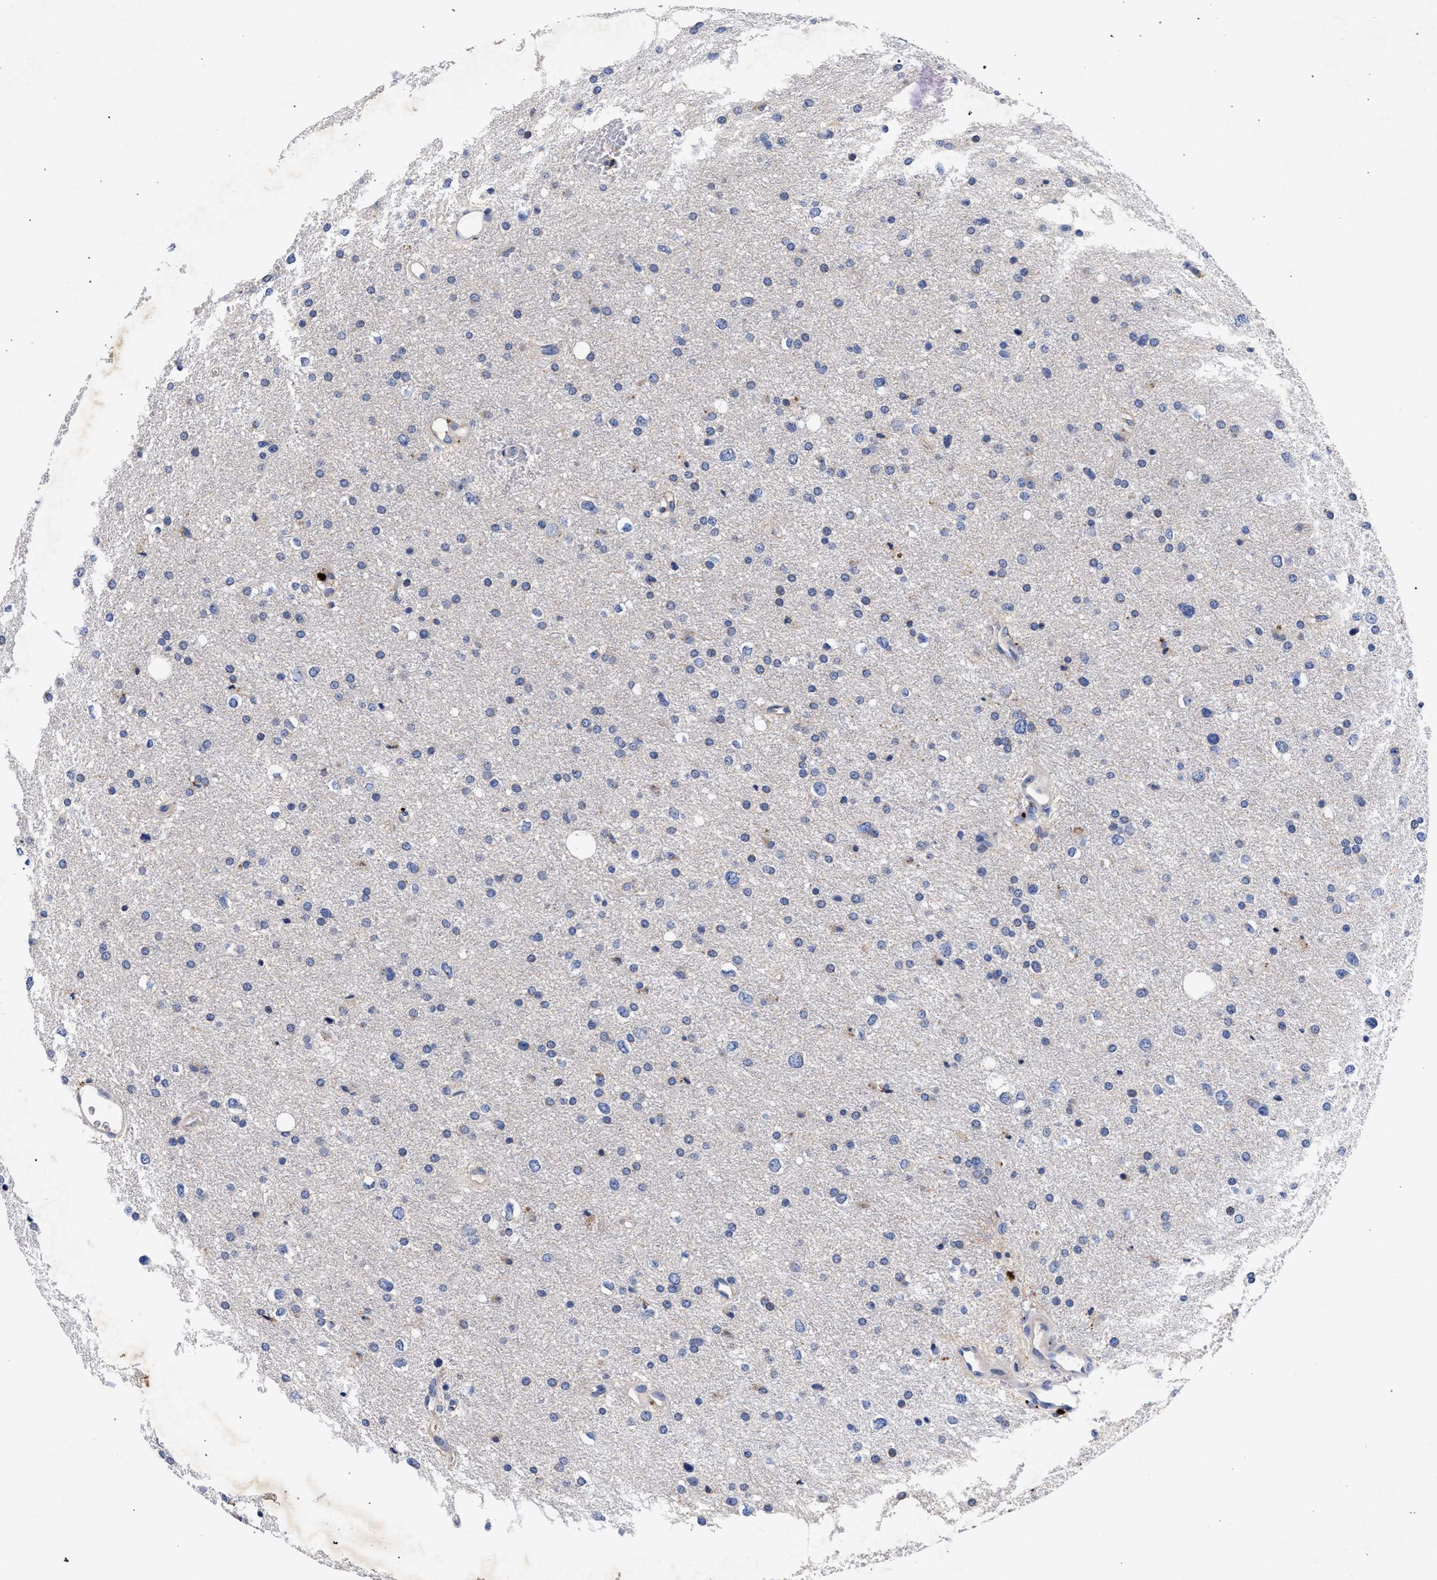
{"staining": {"intensity": "negative", "quantity": "none", "location": "none"}, "tissue": "glioma", "cell_type": "Tumor cells", "image_type": "cancer", "snomed": [{"axis": "morphology", "description": "Glioma, malignant, Low grade"}, {"axis": "topography", "description": "Brain"}], "caption": "Human glioma stained for a protein using IHC displays no expression in tumor cells.", "gene": "HSD17B14", "patient": {"sex": "female", "age": 37}}